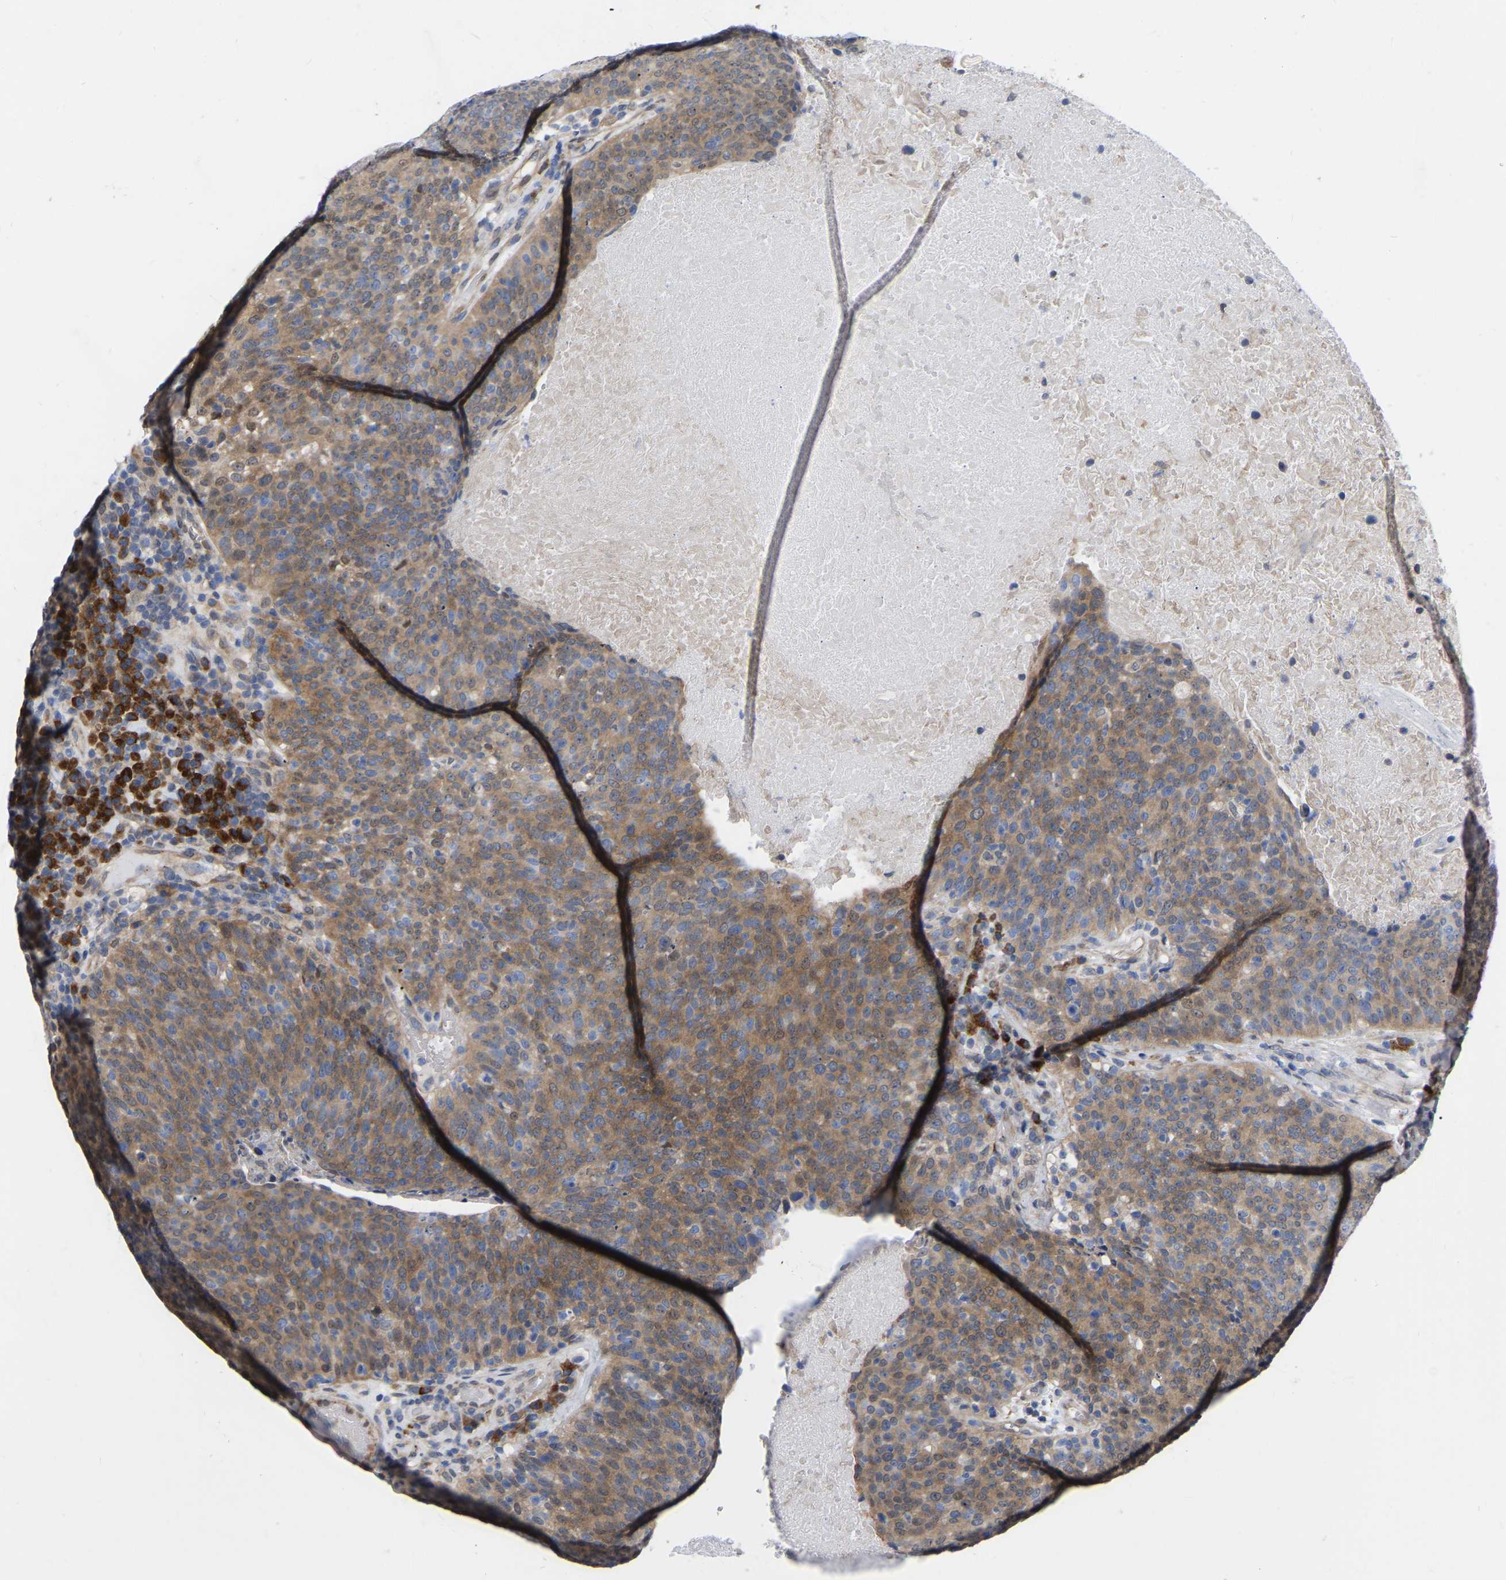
{"staining": {"intensity": "moderate", "quantity": ">75%", "location": "cytoplasmic/membranous"}, "tissue": "head and neck cancer", "cell_type": "Tumor cells", "image_type": "cancer", "snomed": [{"axis": "morphology", "description": "Squamous cell carcinoma, NOS"}, {"axis": "morphology", "description": "Squamous cell carcinoma, metastatic, NOS"}, {"axis": "topography", "description": "Lymph node"}, {"axis": "topography", "description": "Head-Neck"}], "caption": "Brown immunohistochemical staining in human head and neck metastatic squamous cell carcinoma shows moderate cytoplasmic/membranous positivity in approximately >75% of tumor cells.", "gene": "UBE4B", "patient": {"sex": "male", "age": 62}}